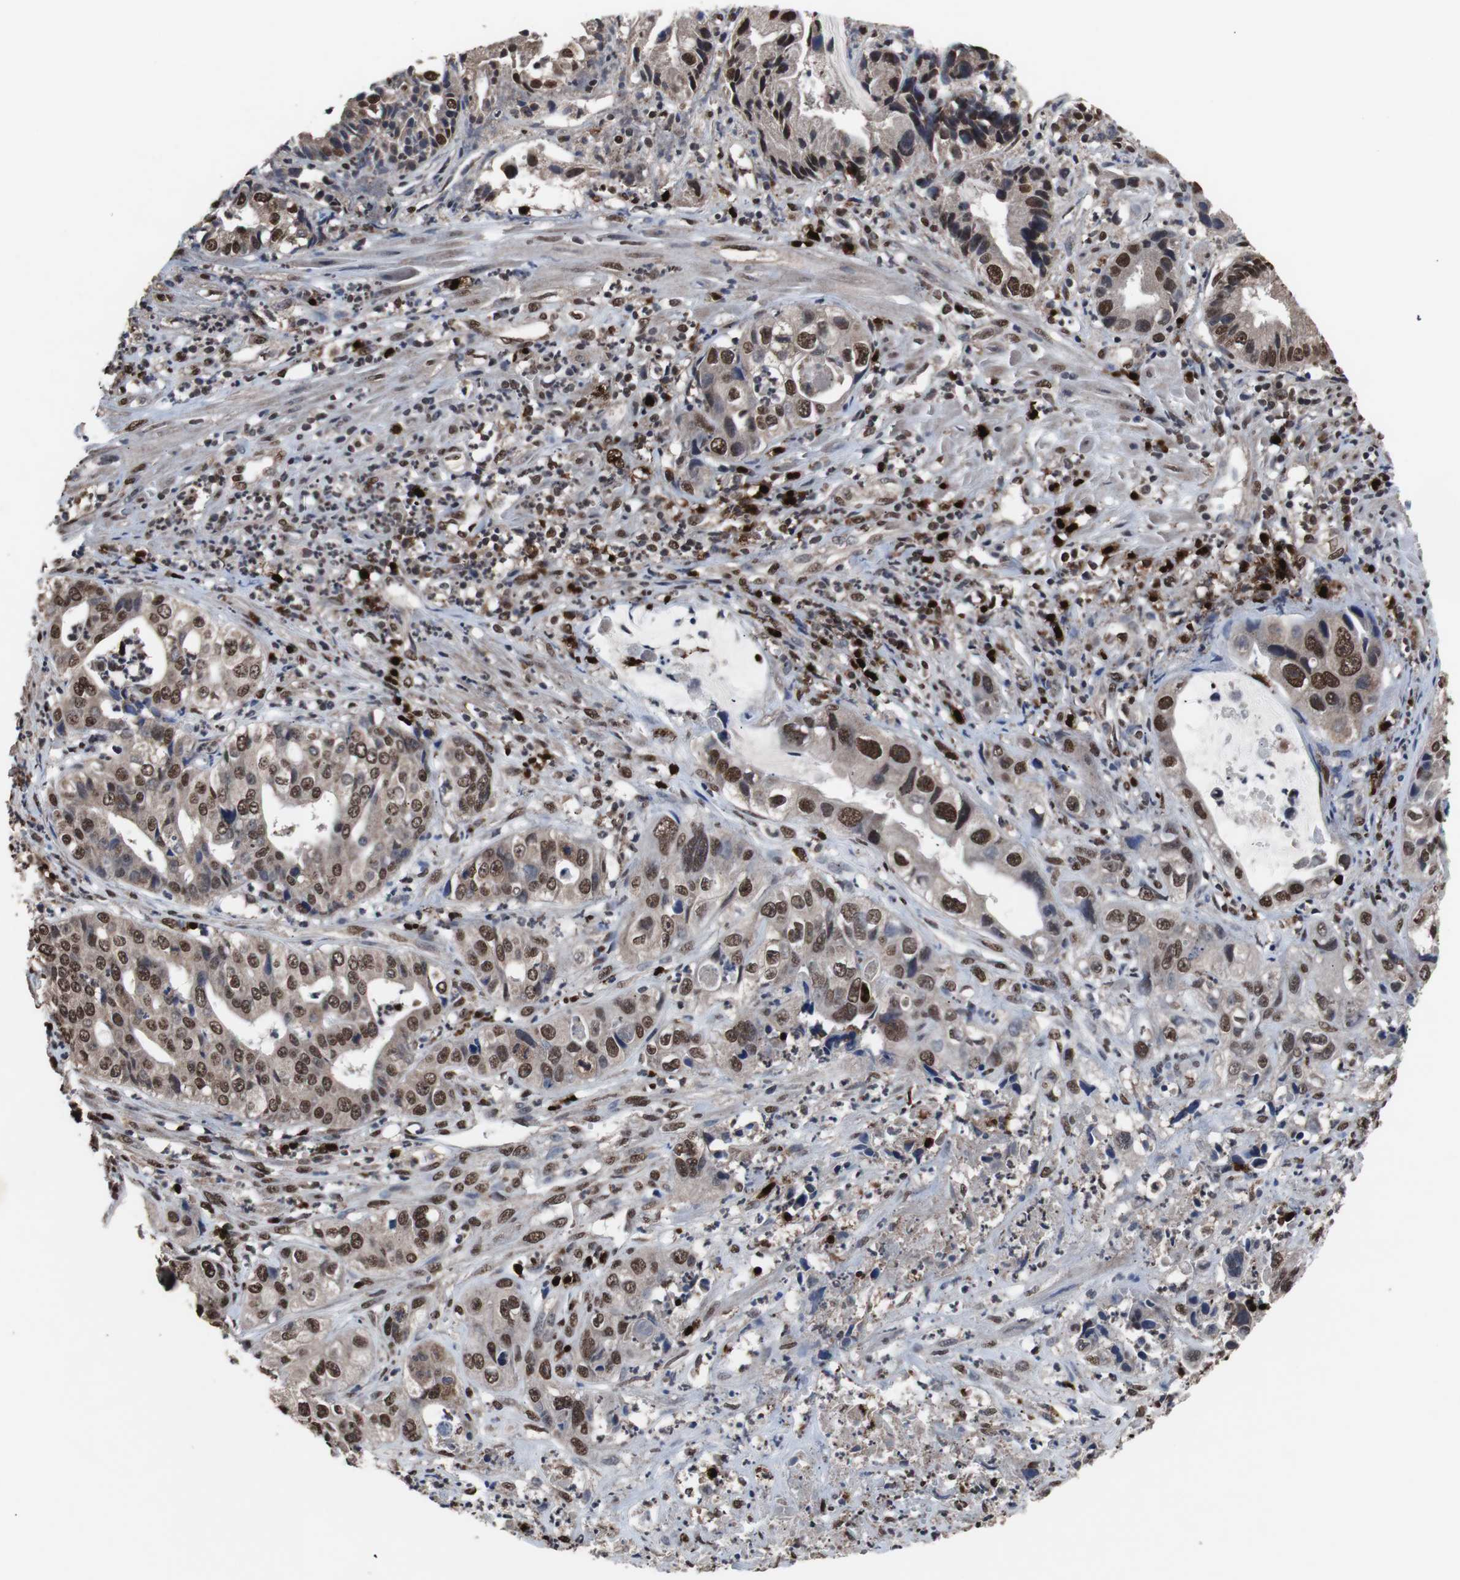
{"staining": {"intensity": "moderate", "quantity": ">75%", "location": "nuclear"}, "tissue": "liver cancer", "cell_type": "Tumor cells", "image_type": "cancer", "snomed": [{"axis": "morphology", "description": "Cholangiocarcinoma"}, {"axis": "topography", "description": "Liver"}], "caption": "A photomicrograph of liver cancer (cholangiocarcinoma) stained for a protein demonstrates moderate nuclear brown staining in tumor cells.", "gene": "MED27", "patient": {"sex": "female", "age": 61}}